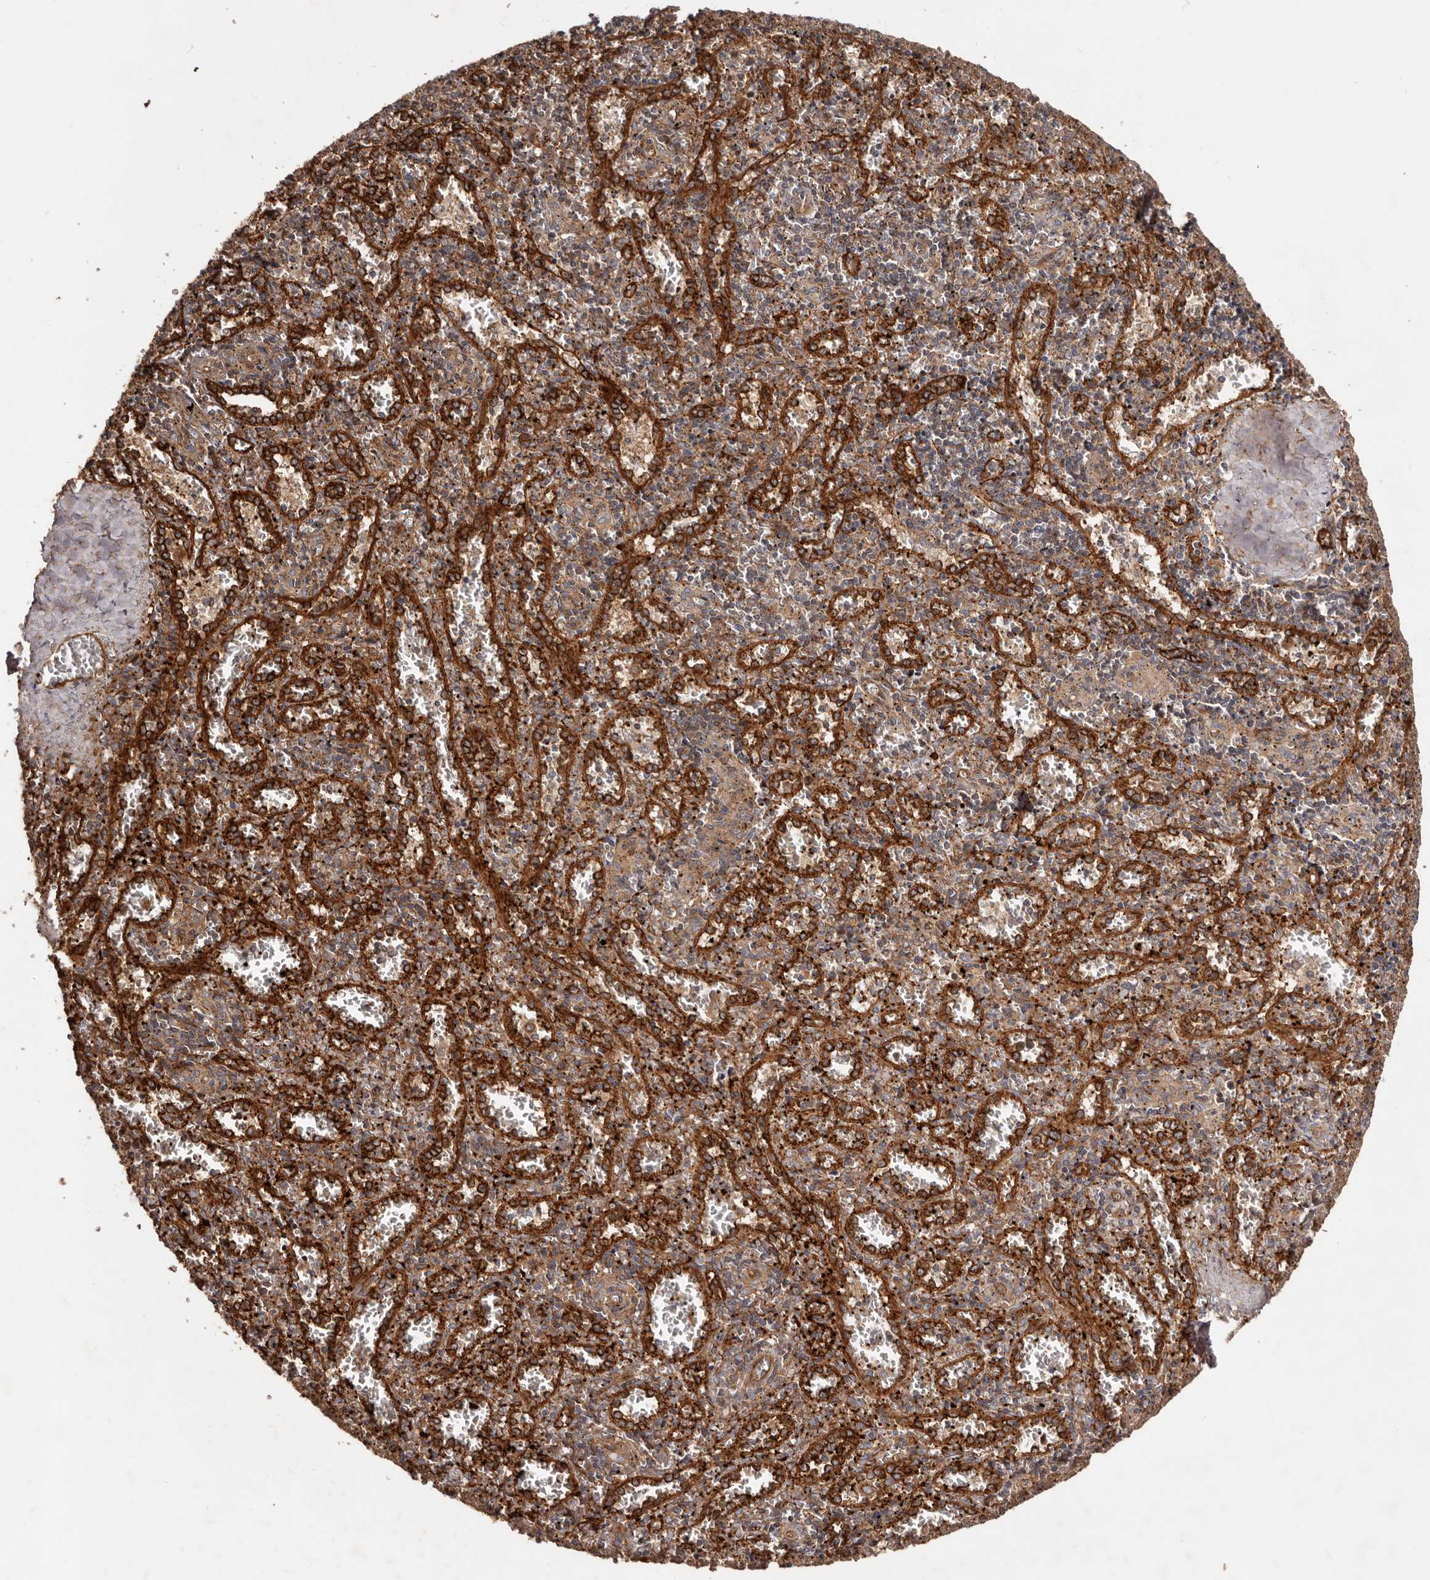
{"staining": {"intensity": "negative", "quantity": "none", "location": "none"}, "tissue": "spleen", "cell_type": "Cells in red pulp", "image_type": "normal", "snomed": [{"axis": "morphology", "description": "Normal tissue, NOS"}, {"axis": "topography", "description": "Spleen"}], "caption": "Immunohistochemistry (IHC) micrograph of normal human spleen stained for a protein (brown), which reveals no expression in cells in red pulp.", "gene": "GTPBP1", "patient": {"sex": "male", "age": 11}}